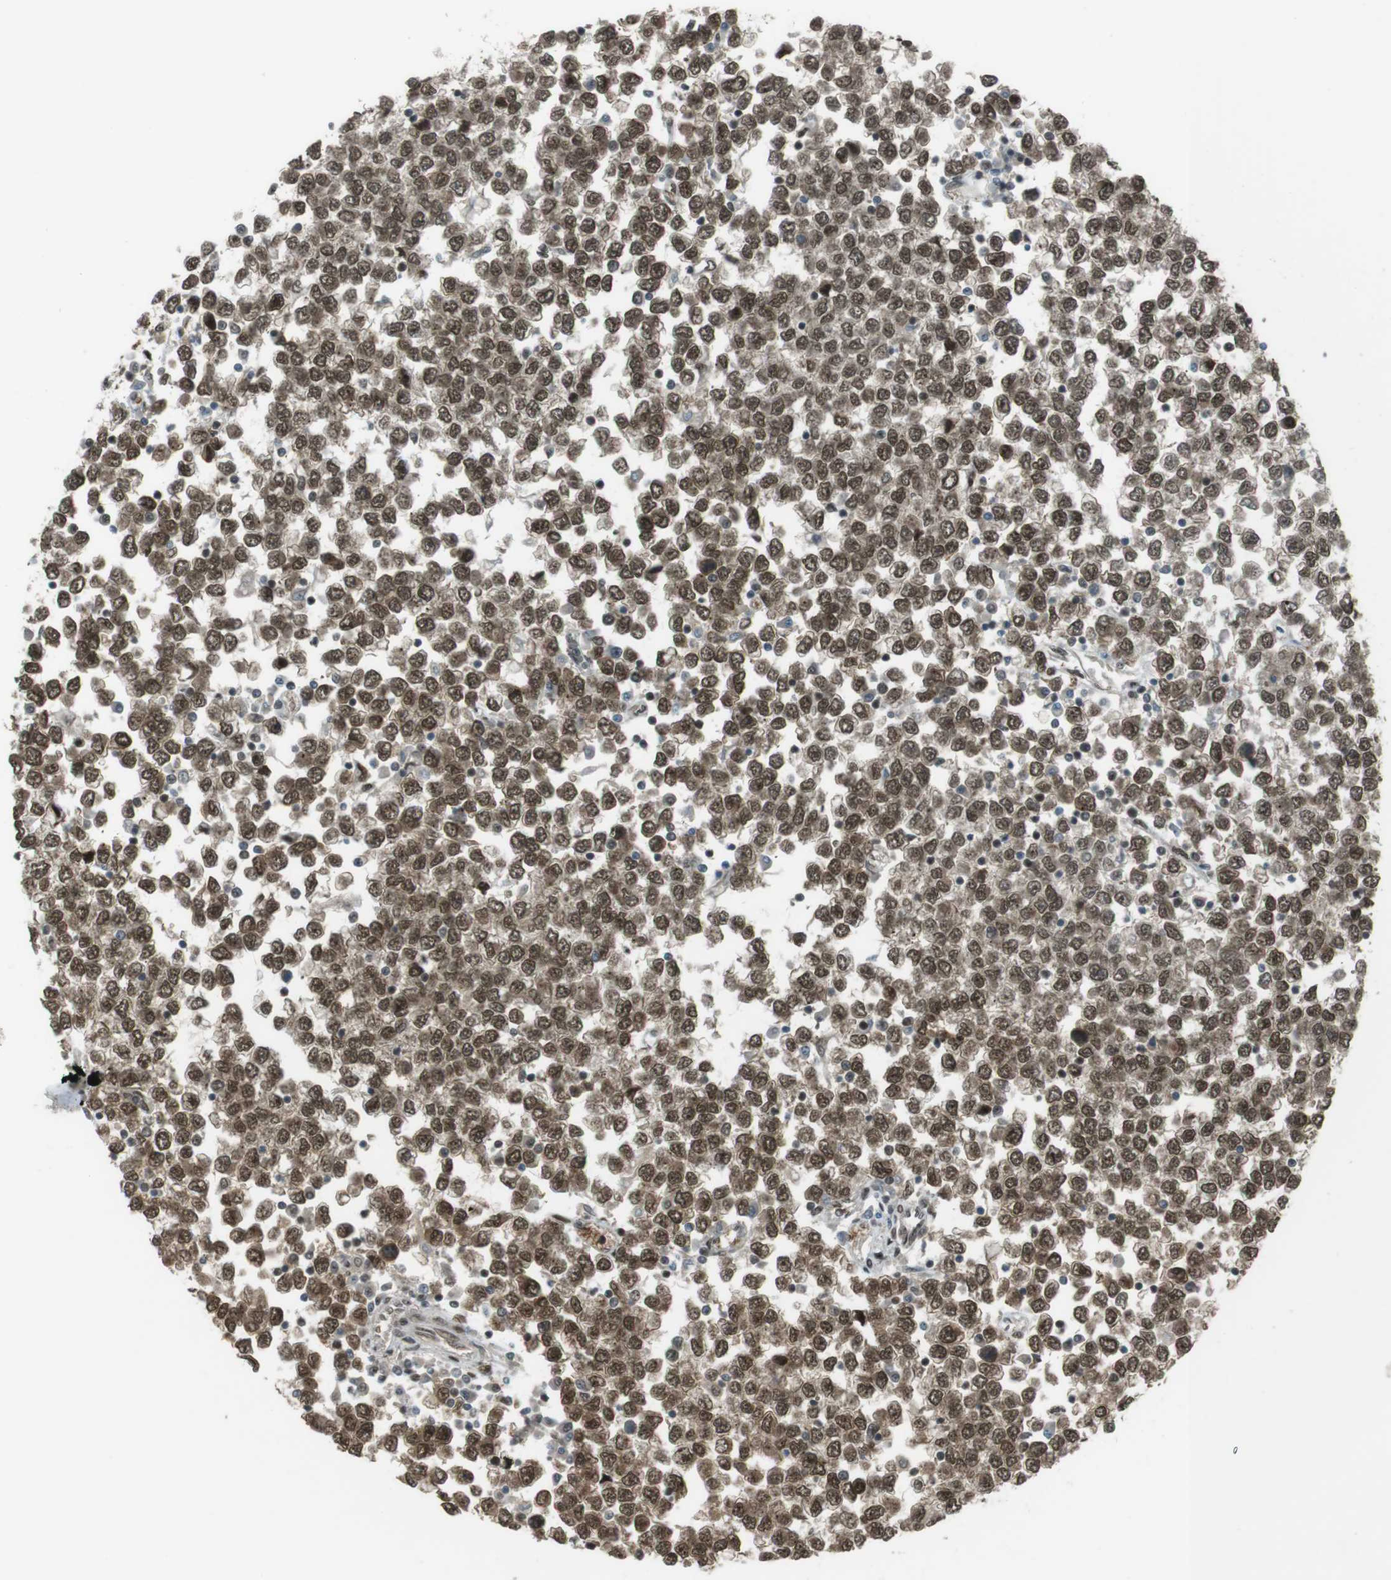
{"staining": {"intensity": "moderate", "quantity": ">75%", "location": "nuclear"}, "tissue": "testis cancer", "cell_type": "Tumor cells", "image_type": "cancer", "snomed": [{"axis": "morphology", "description": "Seminoma, NOS"}, {"axis": "topography", "description": "Testis"}], "caption": "Protein staining by IHC reveals moderate nuclear expression in about >75% of tumor cells in seminoma (testis).", "gene": "SLITRK5", "patient": {"sex": "male", "age": 65}}